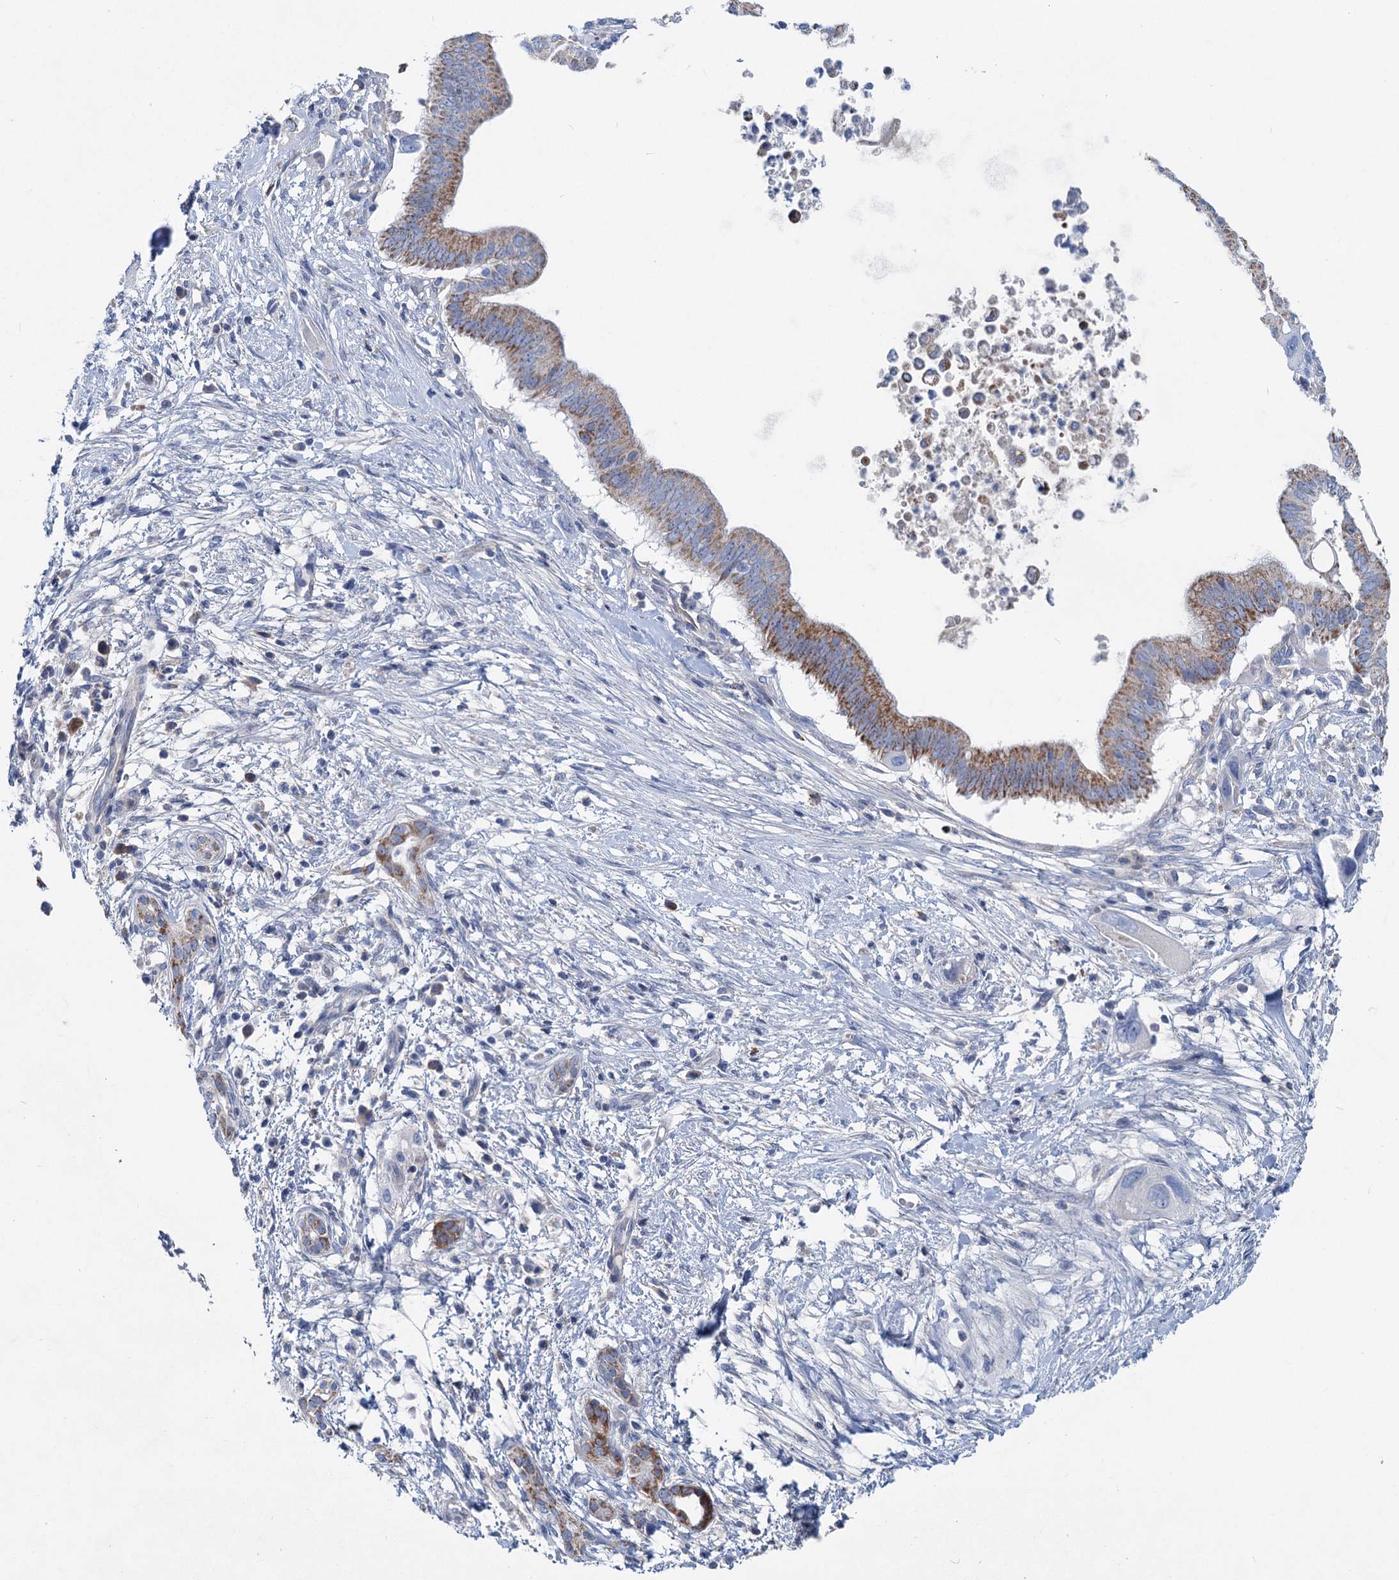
{"staining": {"intensity": "moderate", "quantity": "25%-75%", "location": "cytoplasmic/membranous"}, "tissue": "pancreatic cancer", "cell_type": "Tumor cells", "image_type": "cancer", "snomed": [{"axis": "morphology", "description": "Adenocarcinoma, NOS"}, {"axis": "topography", "description": "Pancreas"}], "caption": "A high-resolution micrograph shows IHC staining of pancreatic cancer, which demonstrates moderate cytoplasmic/membranous expression in about 25%-75% of tumor cells.", "gene": "CHDH", "patient": {"sex": "male", "age": 68}}